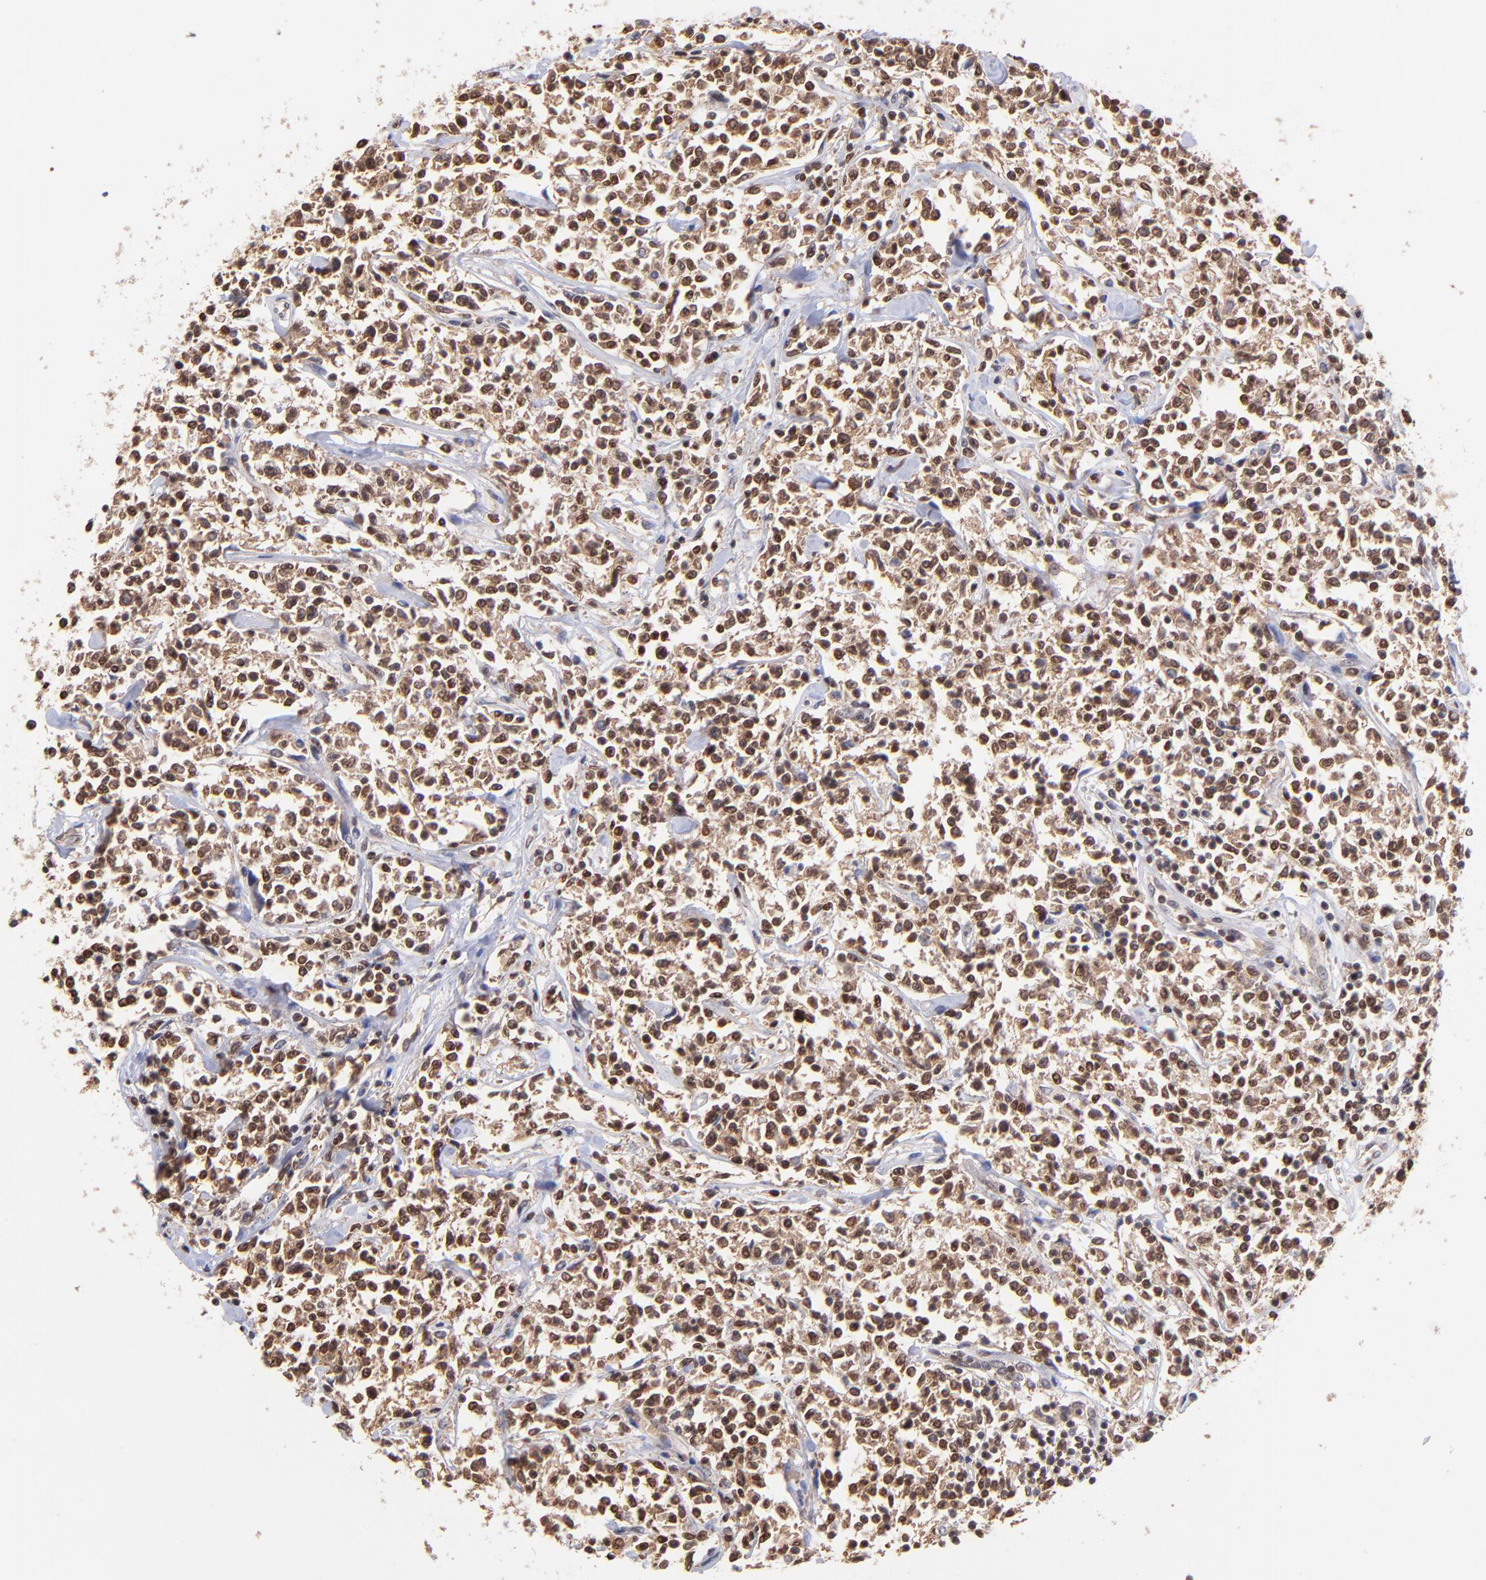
{"staining": {"intensity": "strong", "quantity": ">75%", "location": "nuclear"}, "tissue": "lymphoma", "cell_type": "Tumor cells", "image_type": "cancer", "snomed": [{"axis": "morphology", "description": "Malignant lymphoma, non-Hodgkin's type, Low grade"}, {"axis": "topography", "description": "Small intestine"}], "caption": "Approximately >75% of tumor cells in low-grade malignant lymphoma, non-Hodgkin's type demonstrate strong nuclear protein expression as visualized by brown immunohistochemical staining.", "gene": "WDR25", "patient": {"sex": "female", "age": 59}}